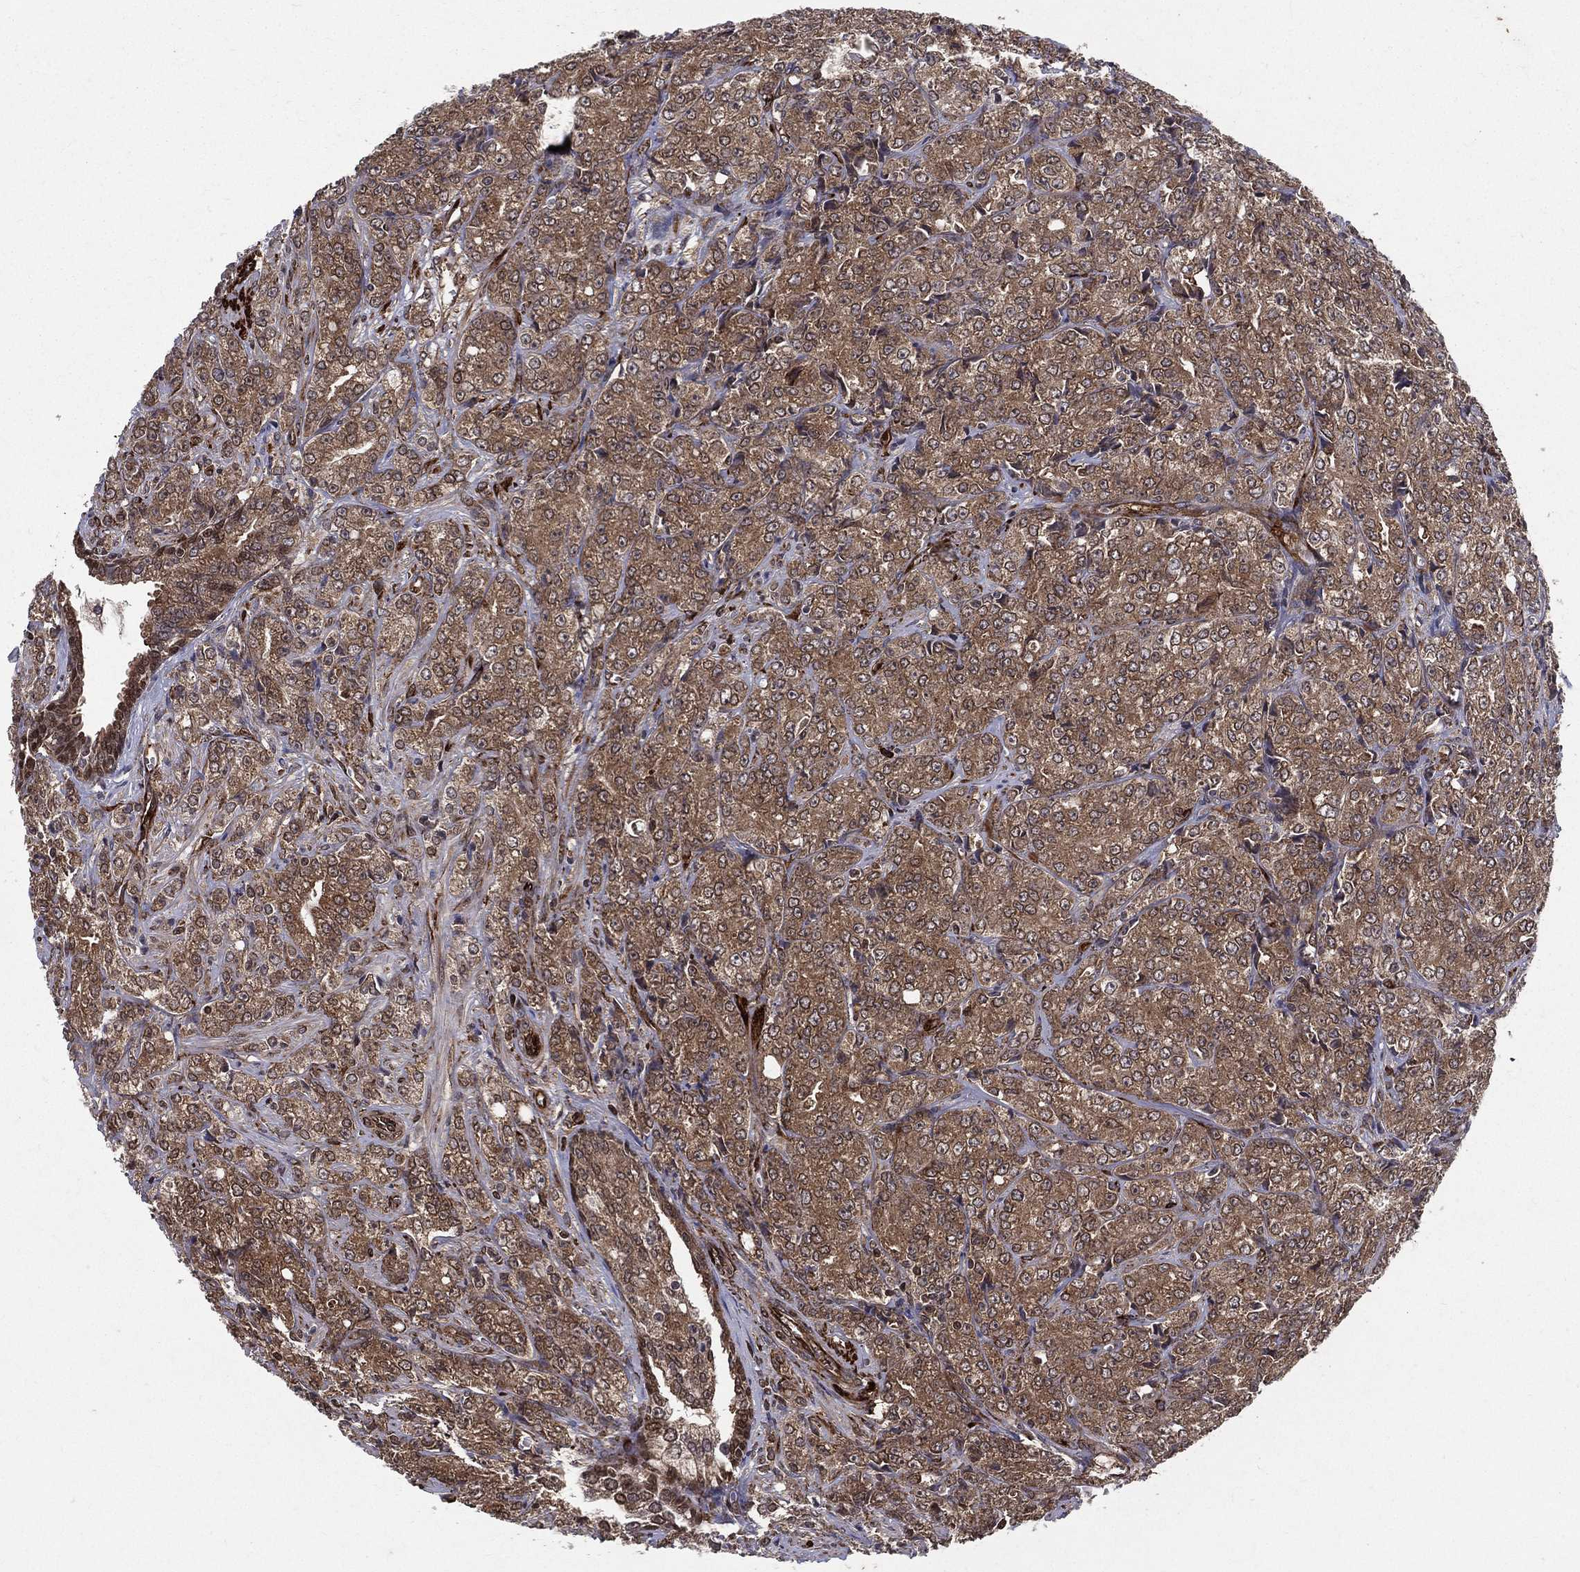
{"staining": {"intensity": "weak", "quantity": ">75%", "location": "cytoplasmic/membranous"}, "tissue": "prostate cancer", "cell_type": "Tumor cells", "image_type": "cancer", "snomed": [{"axis": "morphology", "description": "Adenocarcinoma, NOS"}, {"axis": "topography", "description": "Prostate and seminal vesicle, NOS"}, {"axis": "topography", "description": "Prostate"}], "caption": "Tumor cells reveal weak cytoplasmic/membranous expression in about >75% of cells in prostate cancer (adenocarcinoma). (Brightfield microscopy of DAB IHC at high magnification).", "gene": "CERS2", "patient": {"sex": "male", "age": 68}}